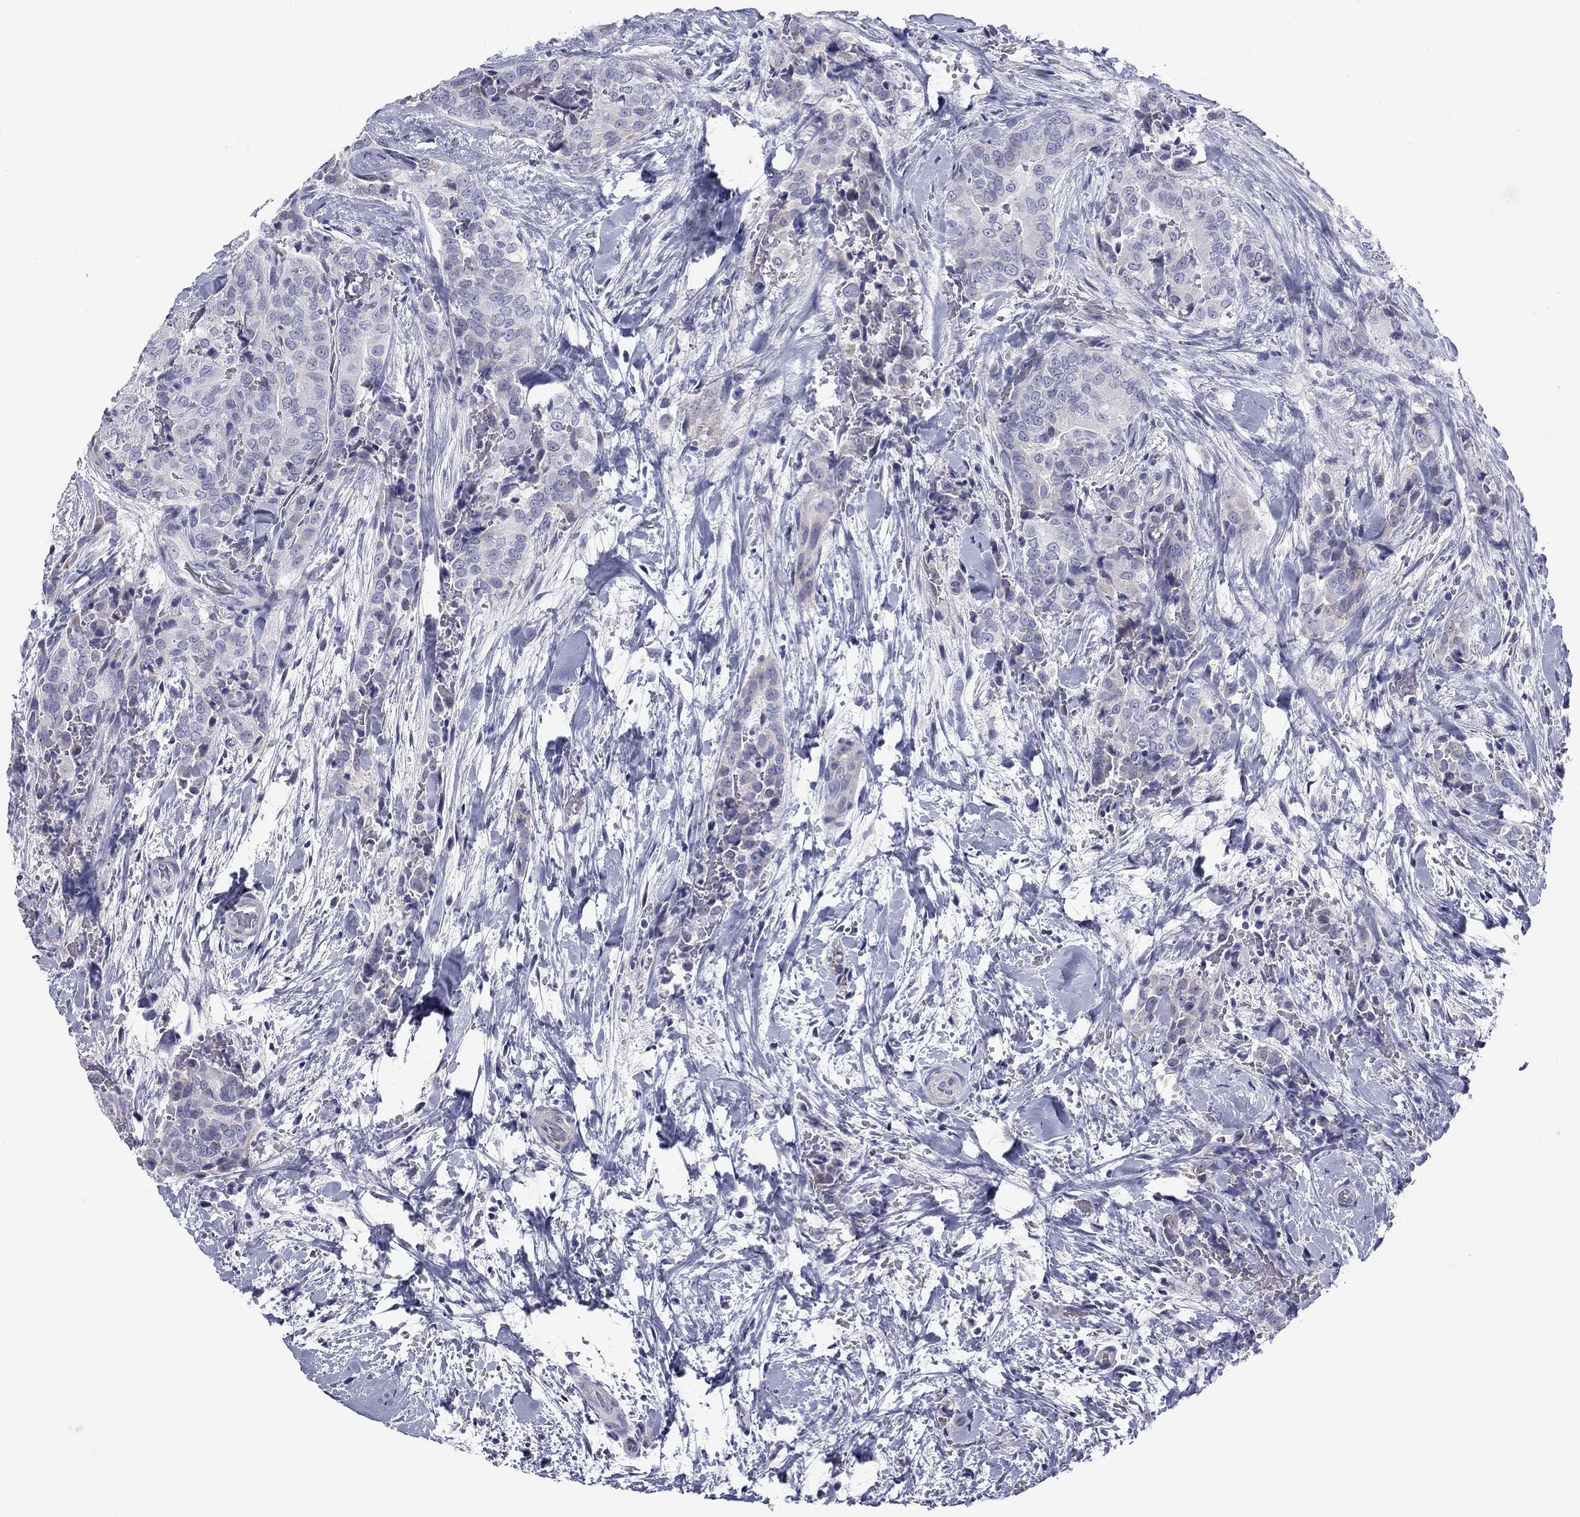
{"staining": {"intensity": "negative", "quantity": "none", "location": "none"}, "tissue": "thyroid cancer", "cell_type": "Tumor cells", "image_type": "cancer", "snomed": [{"axis": "morphology", "description": "Papillary adenocarcinoma, NOS"}, {"axis": "topography", "description": "Thyroid gland"}], "caption": "This is a photomicrograph of IHC staining of papillary adenocarcinoma (thyroid), which shows no staining in tumor cells. Brightfield microscopy of immunohistochemistry stained with DAB (3,3'-diaminobenzidine) (brown) and hematoxylin (blue), captured at high magnification.", "gene": "PRPH", "patient": {"sex": "male", "age": 61}}